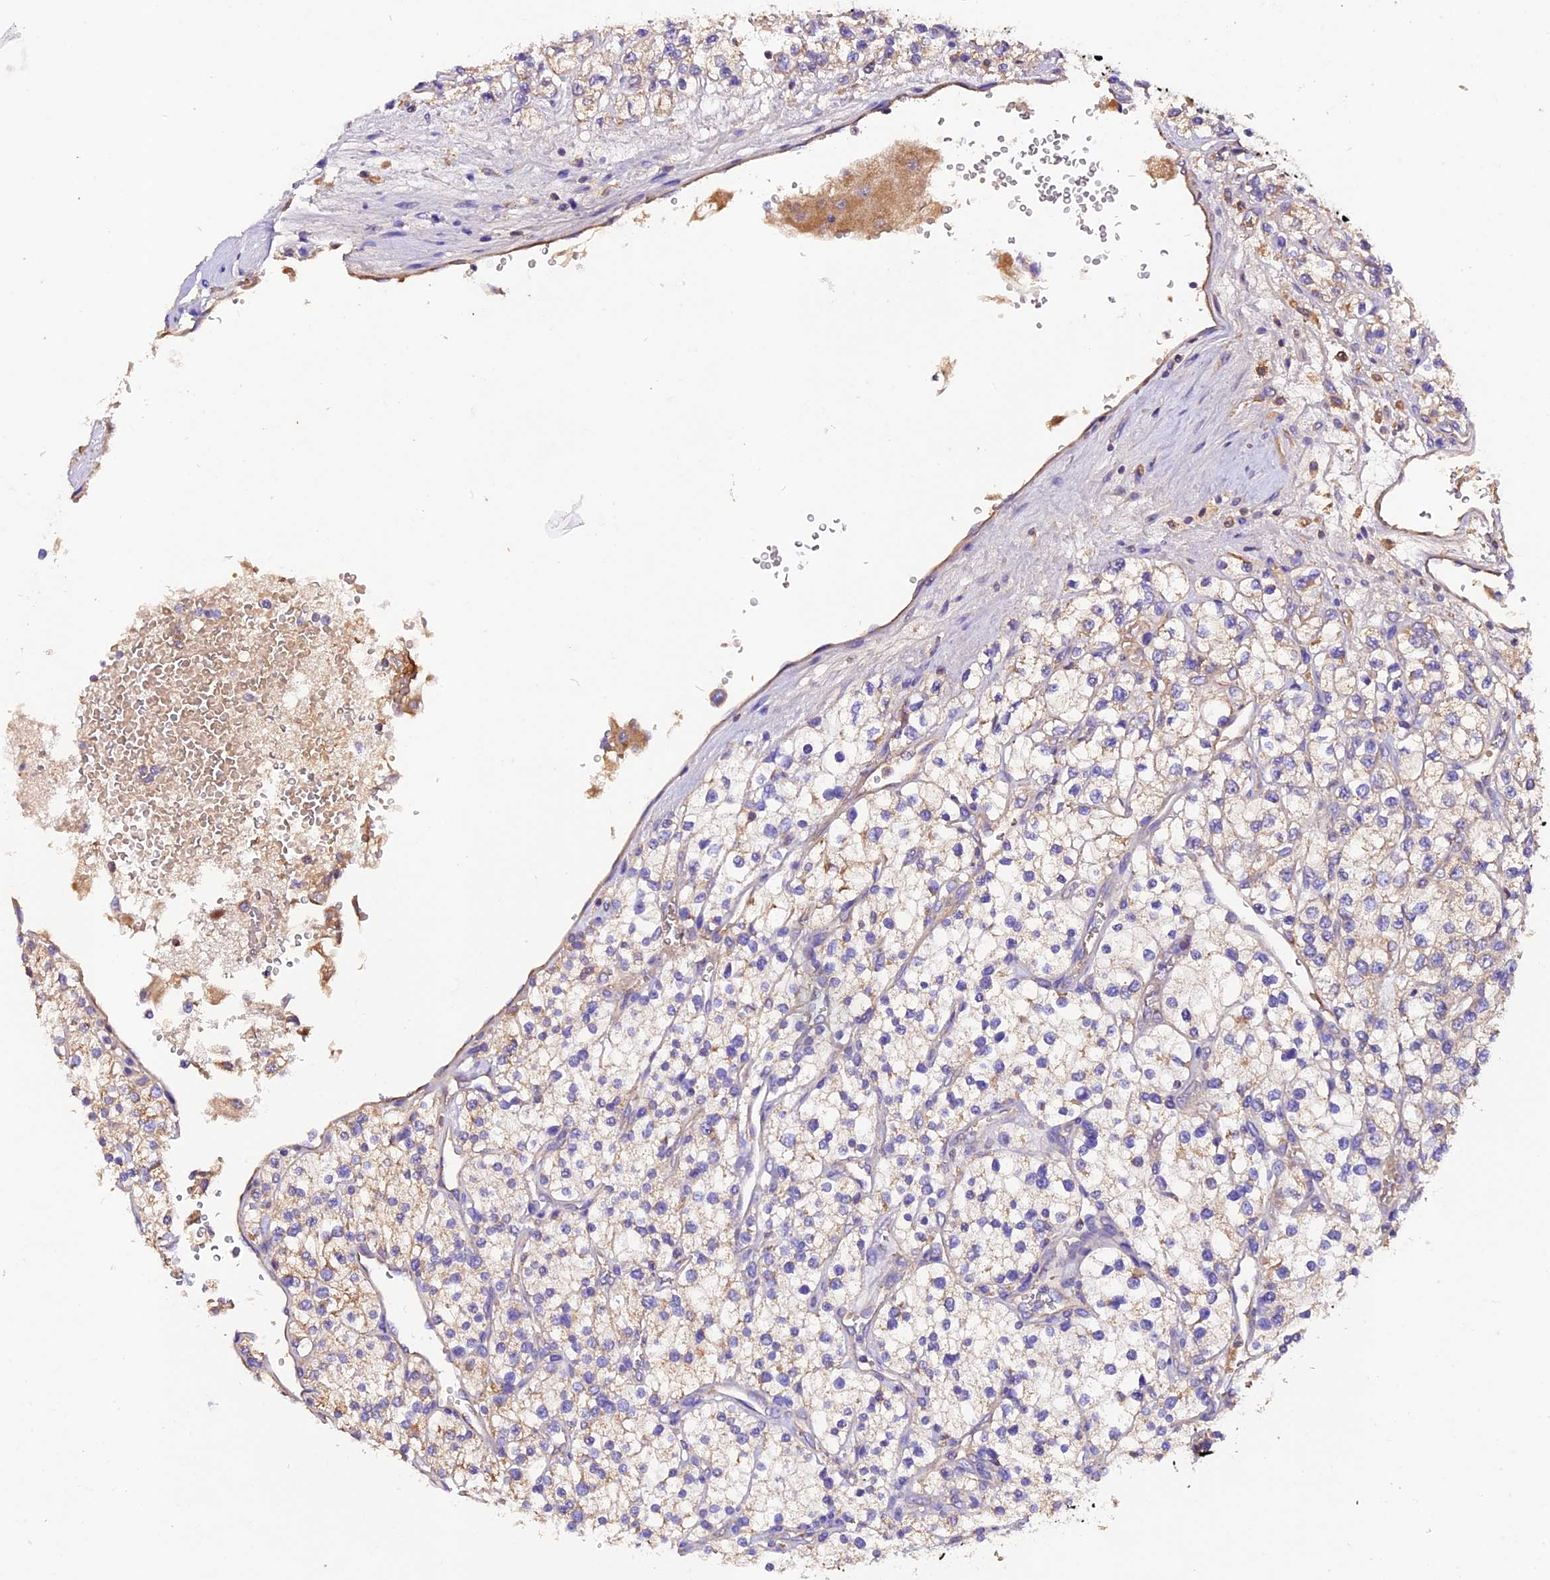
{"staining": {"intensity": "weak", "quantity": "25%-75%", "location": "cytoplasmic/membranous"}, "tissue": "renal cancer", "cell_type": "Tumor cells", "image_type": "cancer", "snomed": [{"axis": "morphology", "description": "Adenocarcinoma, NOS"}, {"axis": "topography", "description": "Kidney"}], "caption": "Renal cancer (adenocarcinoma) was stained to show a protein in brown. There is low levels of weak cytoplasmic/membranous expression in approximately 25%-75% of tumor cells.", "gene": "SIX5", "patient": {"sex": "male", "age": 80}}